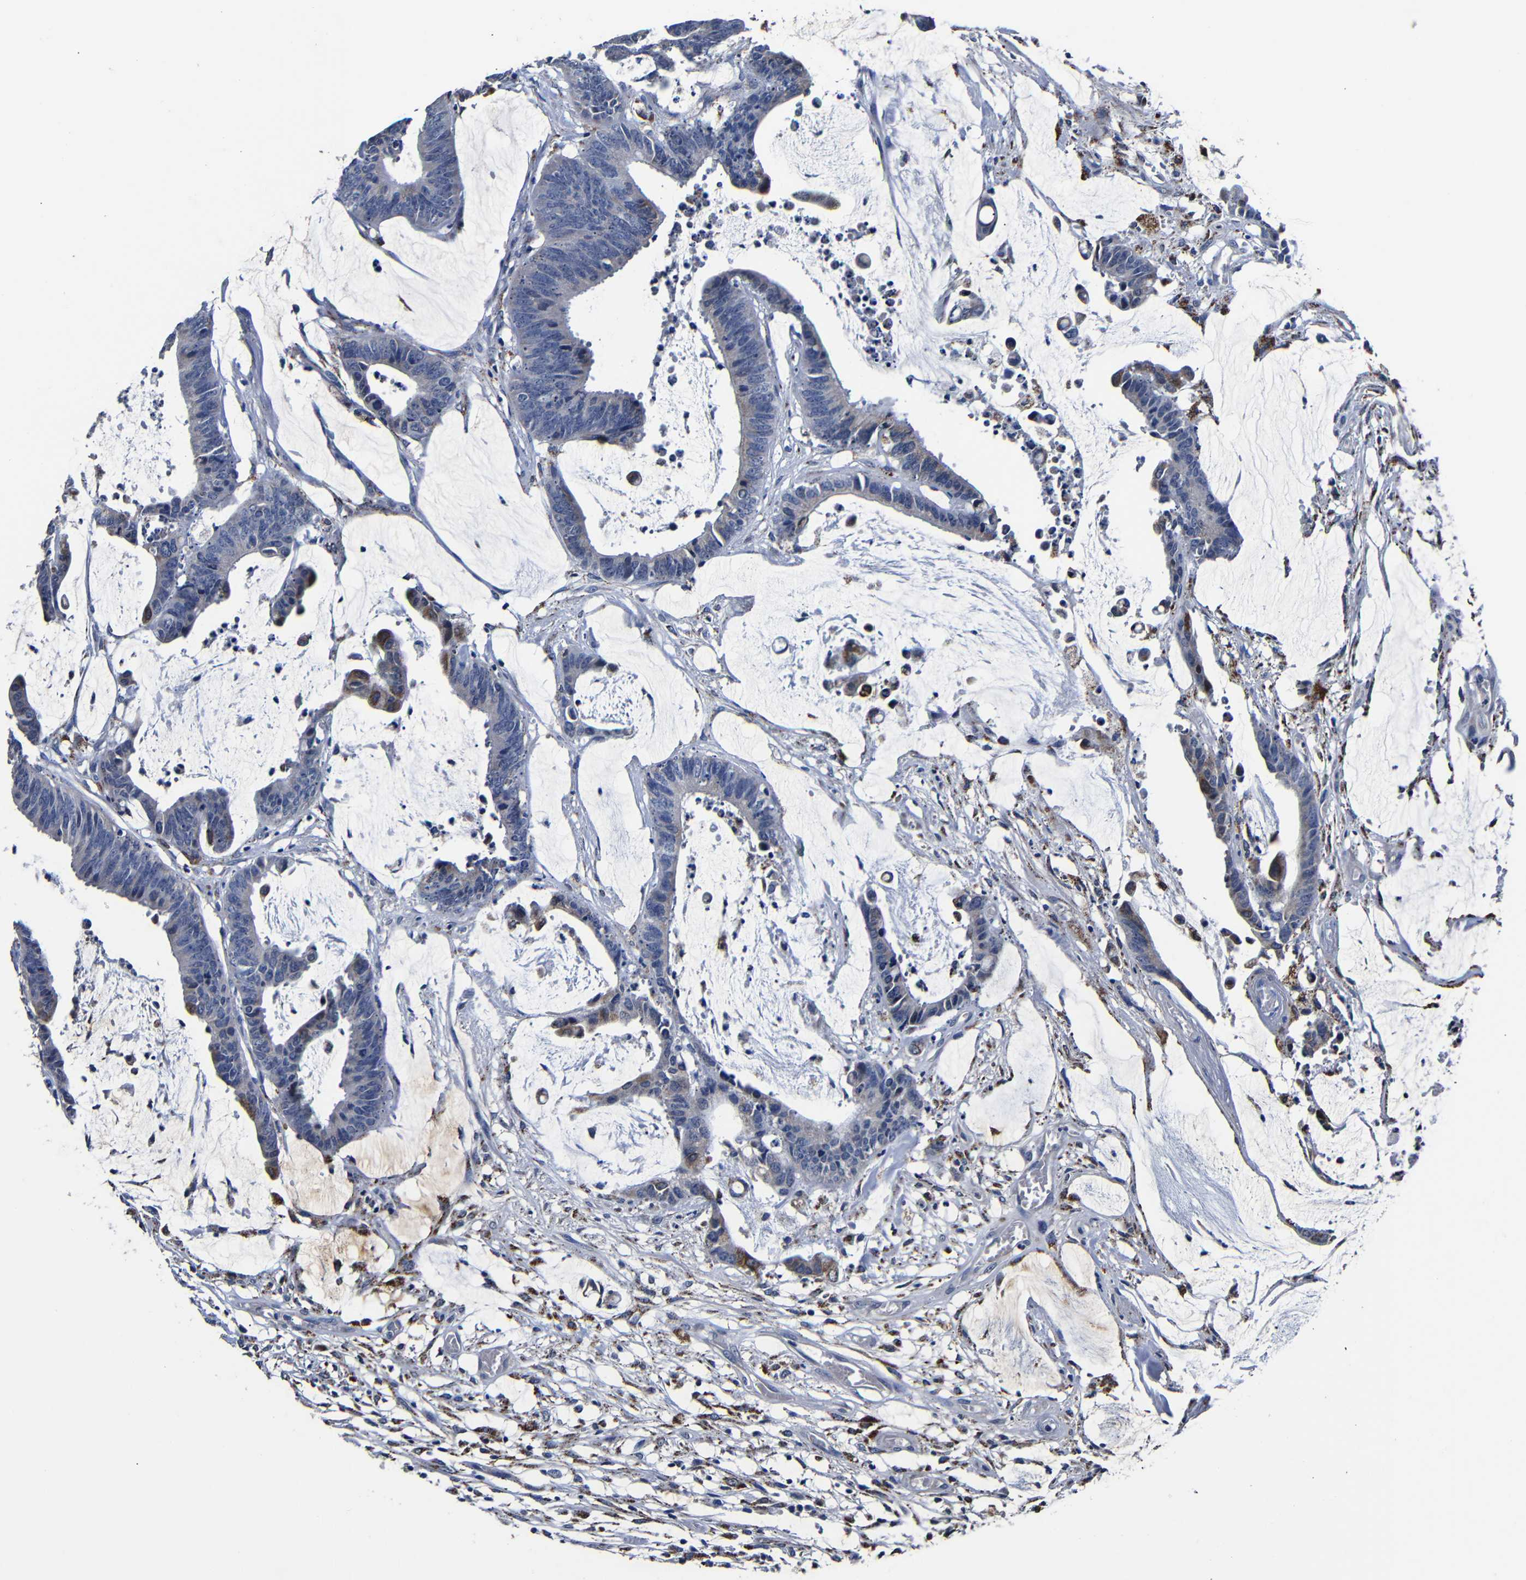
{"staining": {"intensity": "moderate", "quantity": "<25%", "location": "nuclear"}, "tissue": "colorectal cancer", "cell_type": "Tumor cells", "image_type": "cancer", "snomed": [{"axis": "morphology", "description": "Adenocarcinoma, NOS"}, {"axis": "topography", "description": "Rectum"}], "caption": "Colorectal cancer stained with immunohistochemistry (IHC) shows moderate nuclear positivity in approximately <25% of tumor cells. The protein is shown in brown color, while the nuclei are stained blue.", "gene": "DEPP1", "patient": {"sex": "female", "age": 66}}